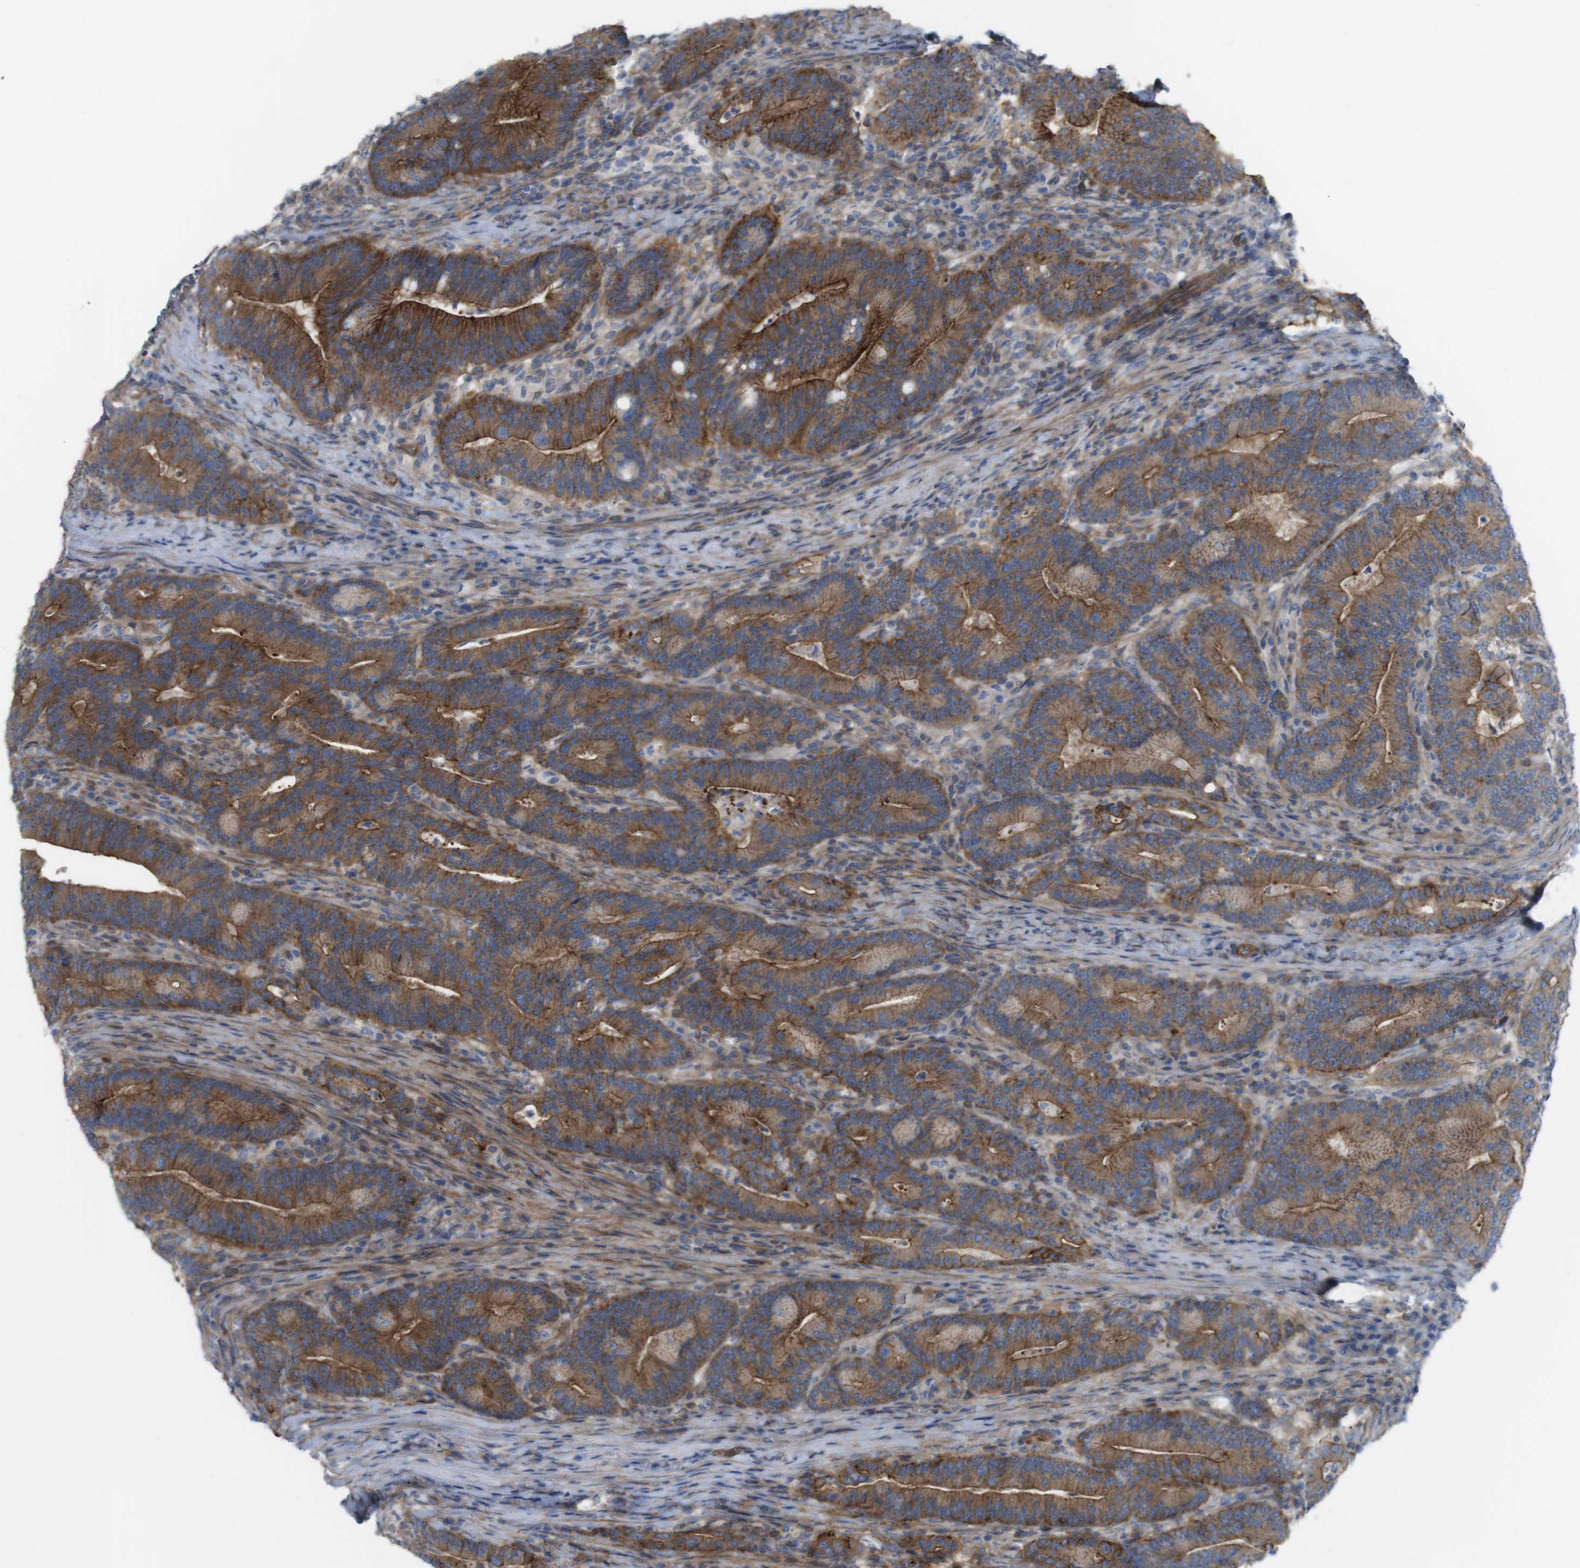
{"staining": {"intensity": "strong", "quantity": ">75%", "location": "cytoplasmic/membranous"}, "tissue": "colorectal cancer", "cell_type": "Tumor cells", "image_type": "cancer", "snomed": [{"axis": "morphology", "description": "Normal tissue, NOS"}, {"axis": "morphology", "description": "Adenocarcinoma, NOS"}, {"axis": "topography", "description": "Colon"}], "caption": "Tumor cells display high levels of strong cytoplasmic/membranous expression in approximately >75% of cells in human colorectal cancer (adenocarcinoma). (DAB (3,3'-diaminobenzidine) IHC, brown staining for protein, blue staining for nuclei).", "gene": "PREX2", "patient": {"sex": "female", "age": 66}}